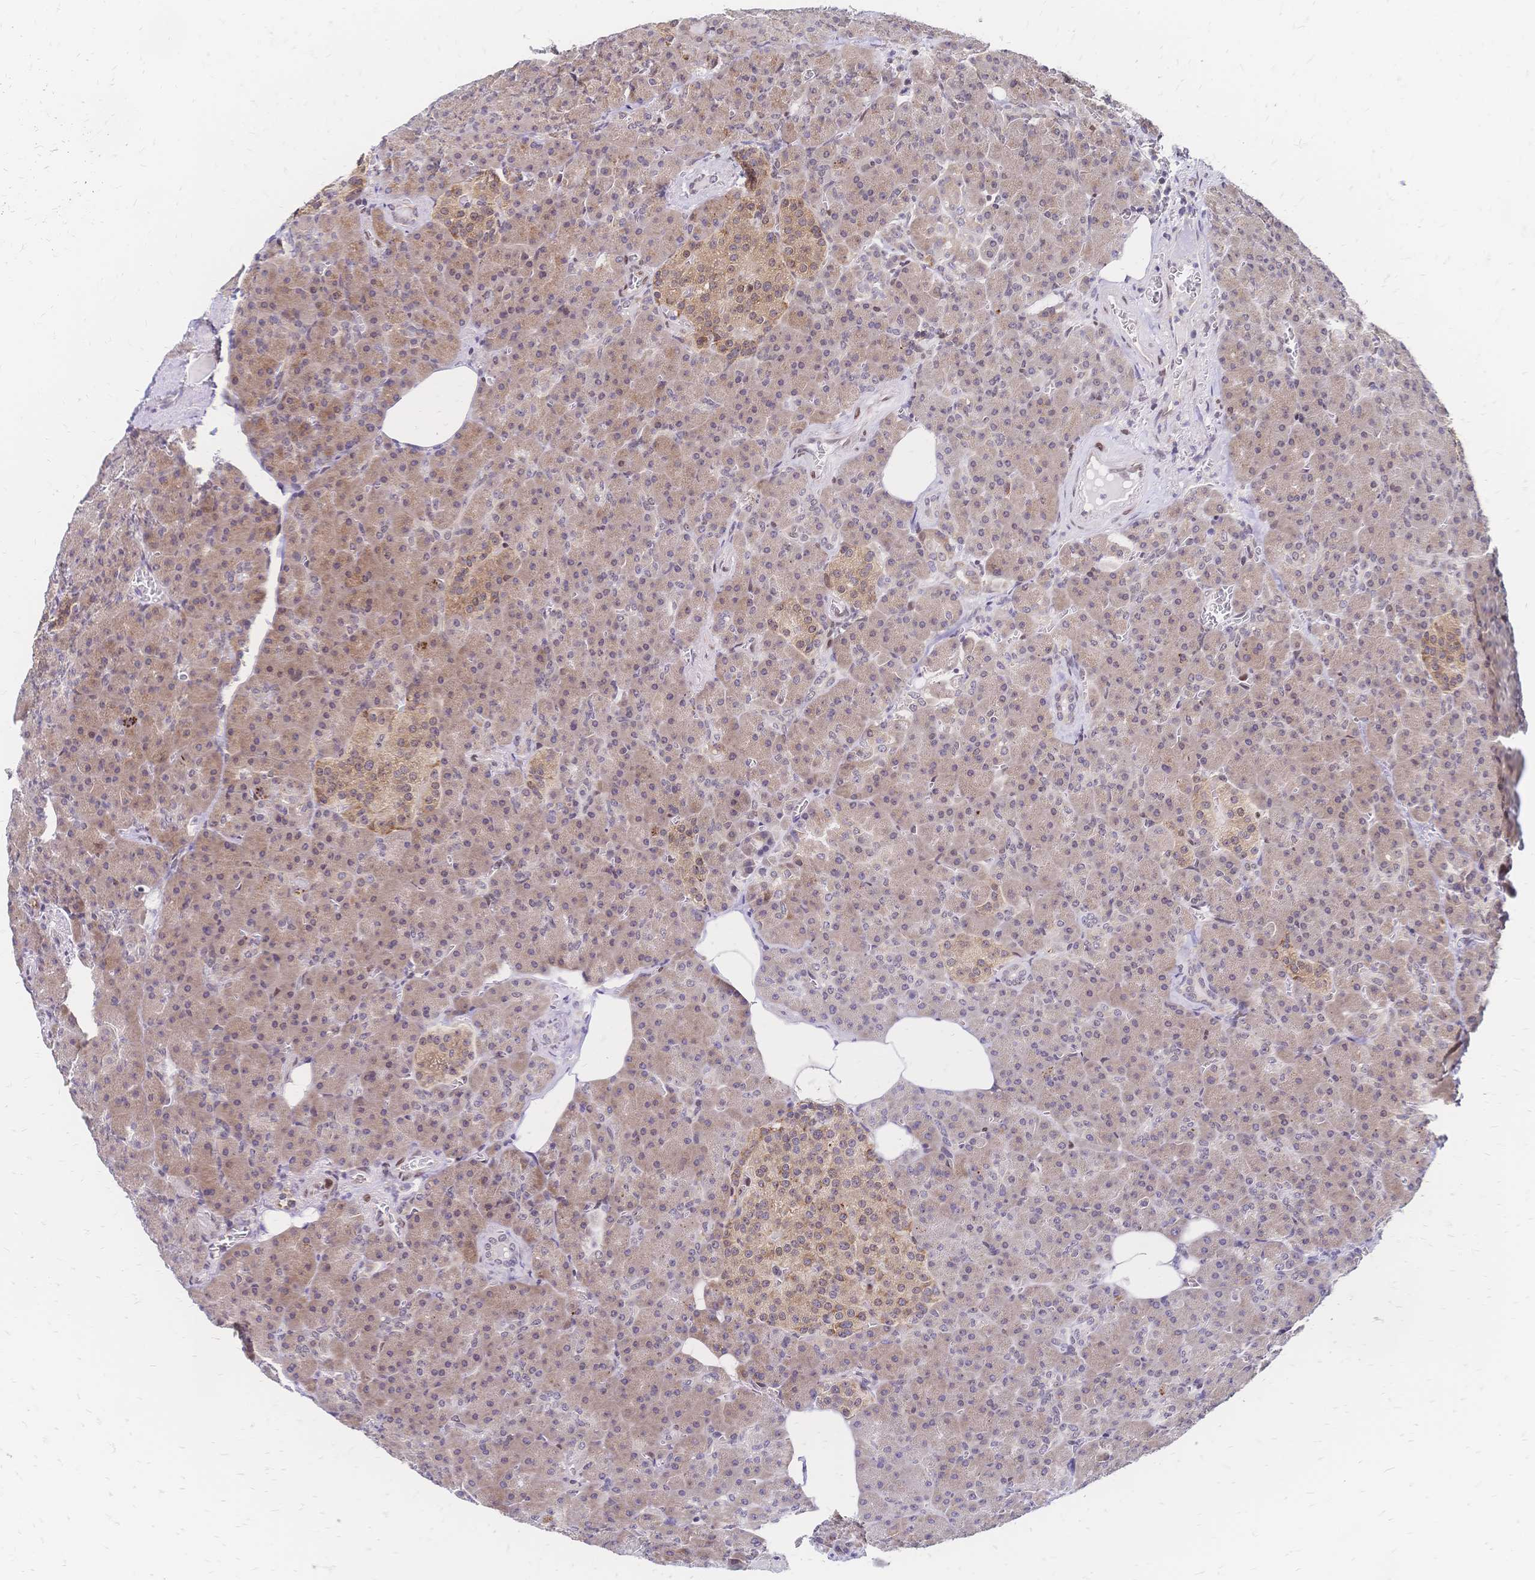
{"staining": {"intensity": "weak", "quantity": "<25%", "location": "cytoplasmic/membranous"}, "tissue": "pancreas", "cell_type": "Exocrine glandular cells", "image_type": "normal", "snomed": [{"axis": "morphology", "description": "Normal tissue, NOS"}, {"axis": "topography", "description": "Pancreas"}], "caption": "Protein analysis of benign pancreas reveals no significant expression in exocrine glandular cells.", "gene": "CBX7", "patient": {"sex": "female", "age": 74}}